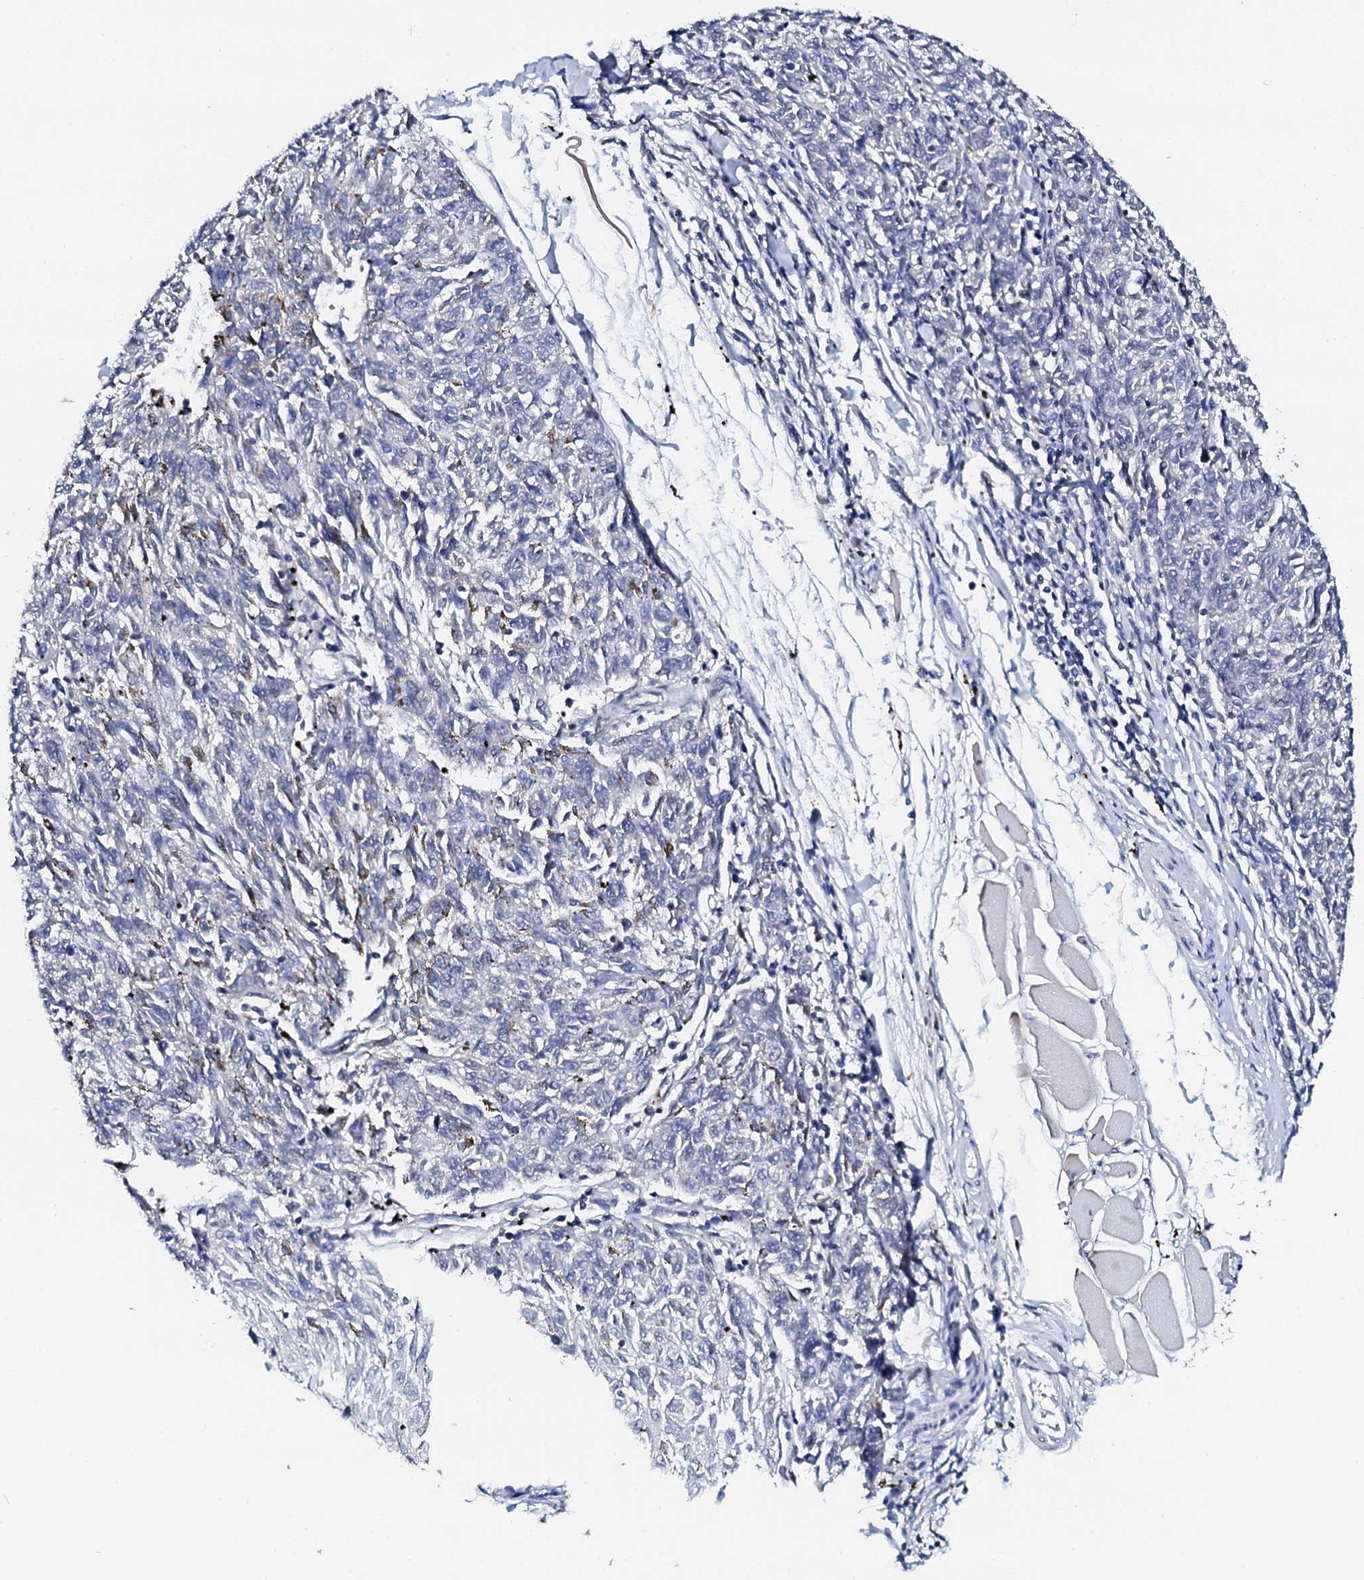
{"staining": {"intensity": "negative", "quantity": "none", "location": "none"}, "tissue": "melanoma", "cell_type": "Tumor cells", "image_type": "cancer", "snomed": [{"axis": "morphology", "description": "Malignant melanoma, NOS"}, {"axis": "topography", "description": "Skin"}], "caption": "An immunohistochemistry (IHC) image of malignant melanoma is shown. There is no staining in tumor cells of malignant melanoma.", "gene": "NUP58", "patient": {"sex": "female", "age": 72}}